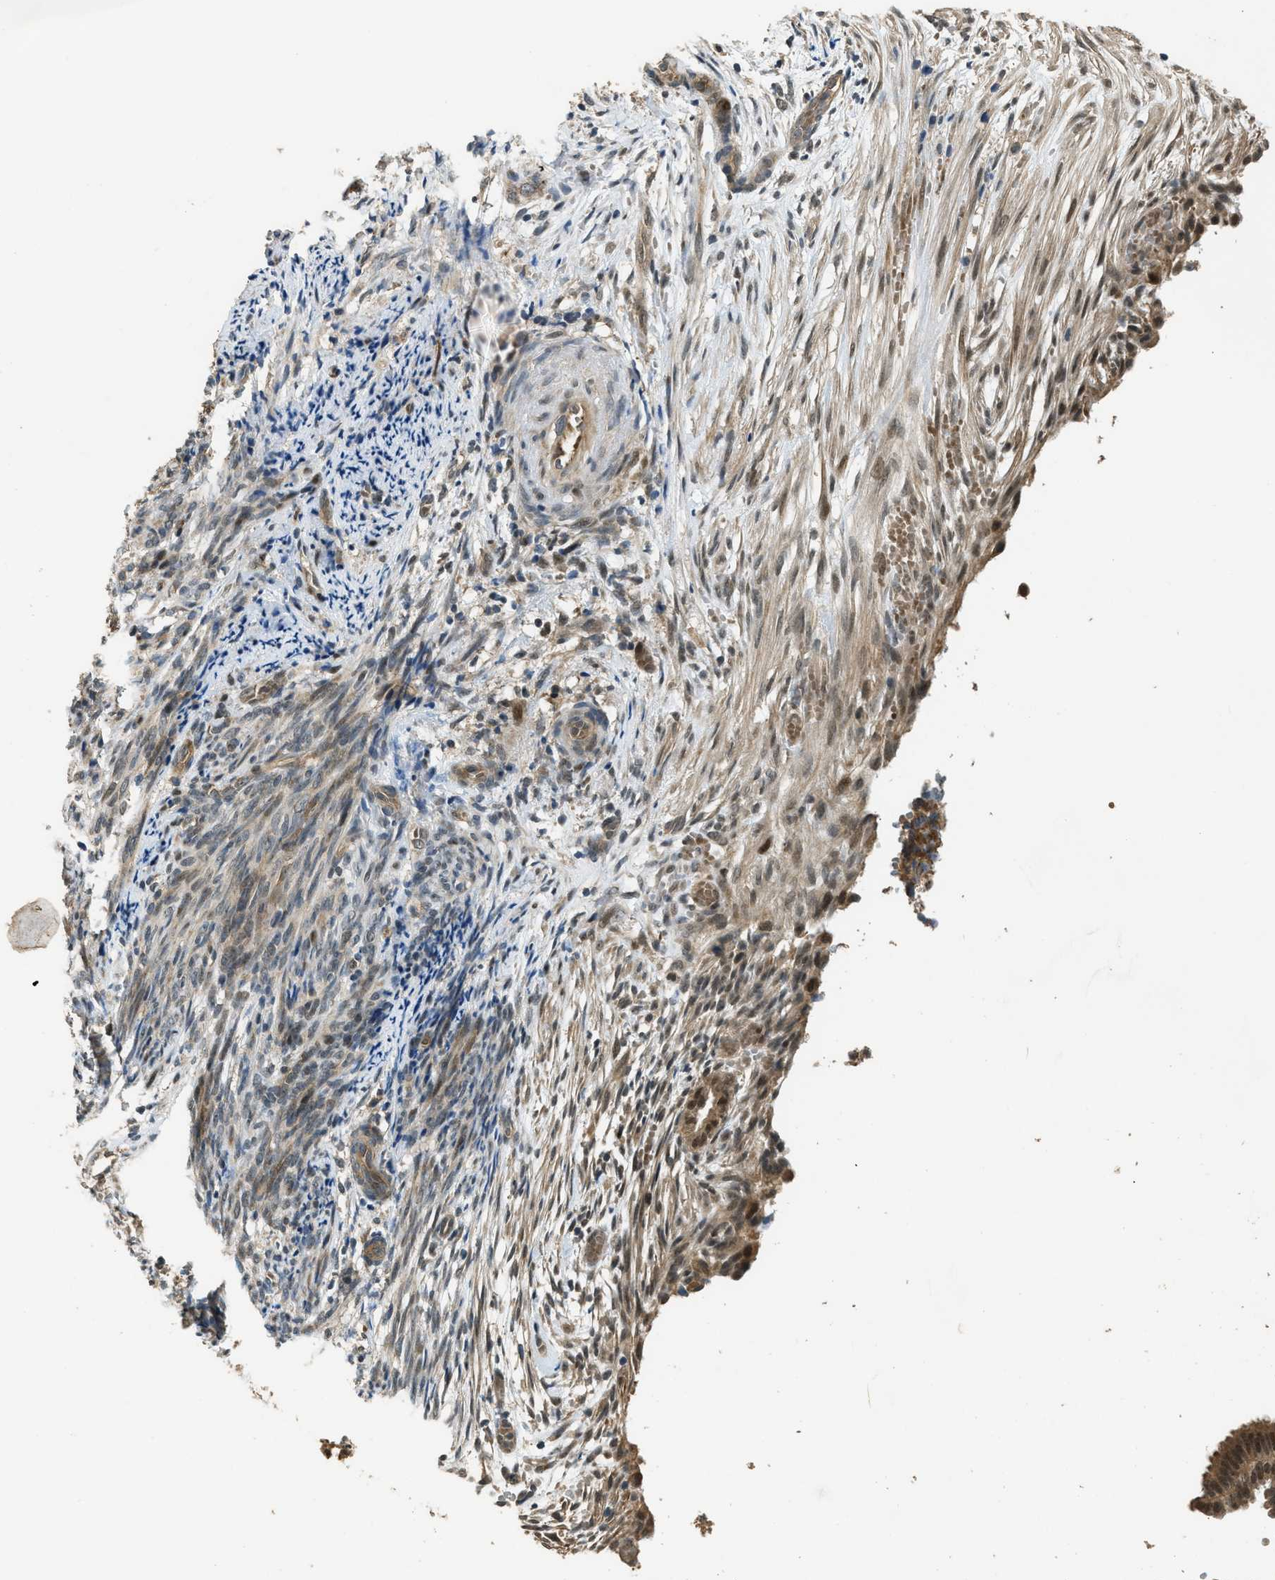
{"staining": {"intensity": "moderate", "quantity": ">75%", "location": "cytoplasmic/membranous,nuclear"}, "tissue": "endometrial cancer", "cell_type": "Tumor cells", "image_type": "cancer", "snomed": [{"axis": "morphology", "description": "Adenocarcinoma, NOS"}, {"axis": "topography", "description": "Endometrium"}], "caption": "Tumor cells display moderate cytoplasmic/membranous and nuclear expression in approximately >75% of cells in adenocarcinoma (endometrial).", "gene": "GET1", "patient": {"sex": "female", "age": 58}}